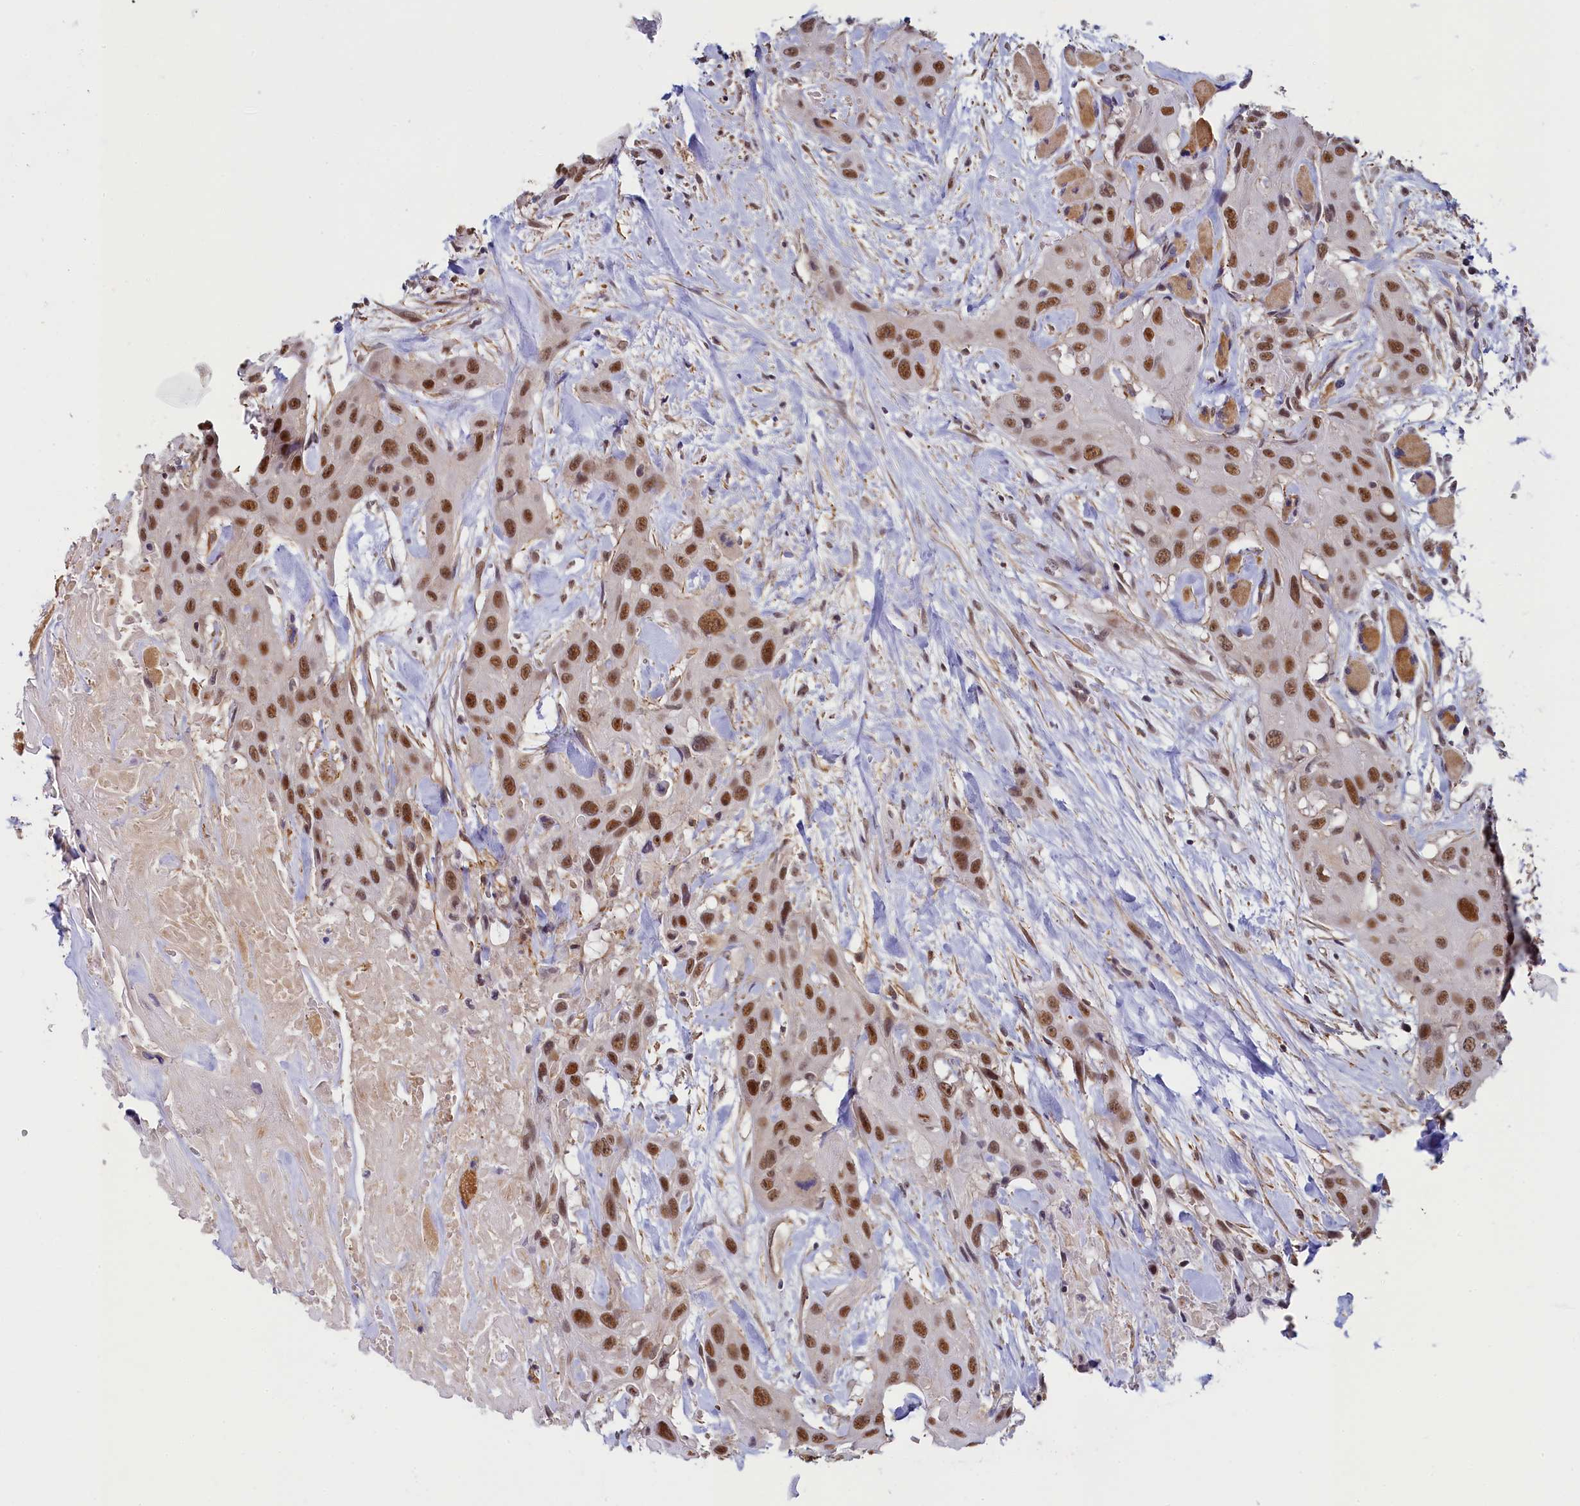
{"staining": {"intensity": "moderate", "quantity": ">75%", "location": "nuclear"}, "tissue": "head and neck cancer", "cell_type": "Tumor cells", "image_type": "cancer", "snomed": [{"axis": "morphology", "description": "Squamous cell carcinoma, NOS"}, {"axis": "topography", "description": "Head-Neck"}], "caption": "Human squamous cell carcinoma (head and neck) stained with a protein marker demonstrates moderate staining in tumor cells.", "gene": "INTS14", "patient": {"sex": "male", "age": 81}}